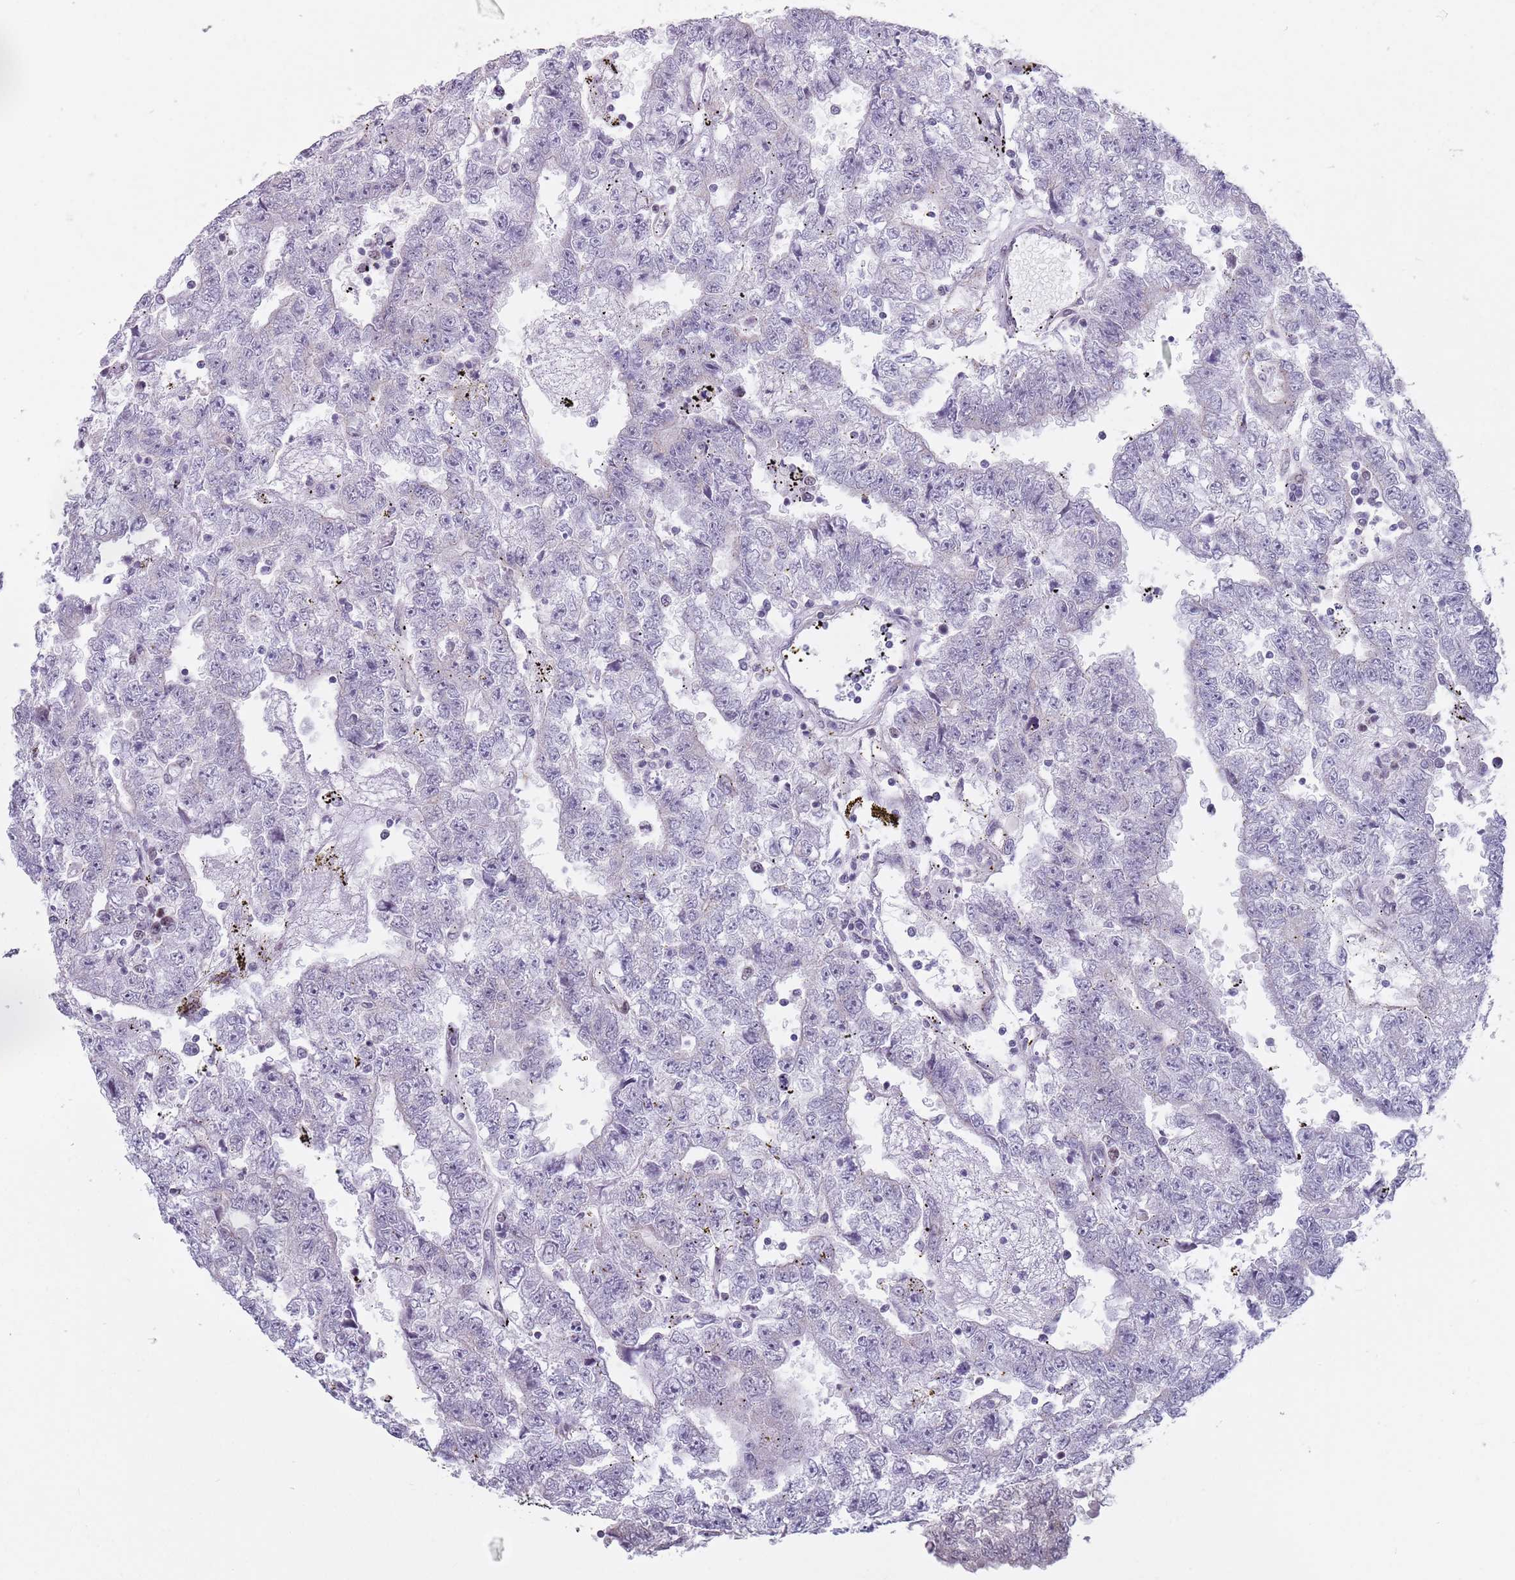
{"staining": {"intensity": "negative", "quantity": "none", "location": "none"}, "tissue": "testis cancer", "cell_type": "Tumor cells", "image_type": "cancer", "snomed": [{"axis": "morphology", "description": "Carcinoma, Embryonal, NOS"}, {"axis": "topography", "description": "Testis"}], "caption": "High magnification brightfield microscopy of testis cancer stained with DAB (3,3'-diaminobenzidine) (brown) and counterstained with hematoxylin (blue): tumor cells show no significant positivity. (DAB immunohistochemistry (IHC) visualized using brightfield microscopy, high magnification).", "gene": "ZKSCAN2", "patient": {"sex": "male", "age": 25}}